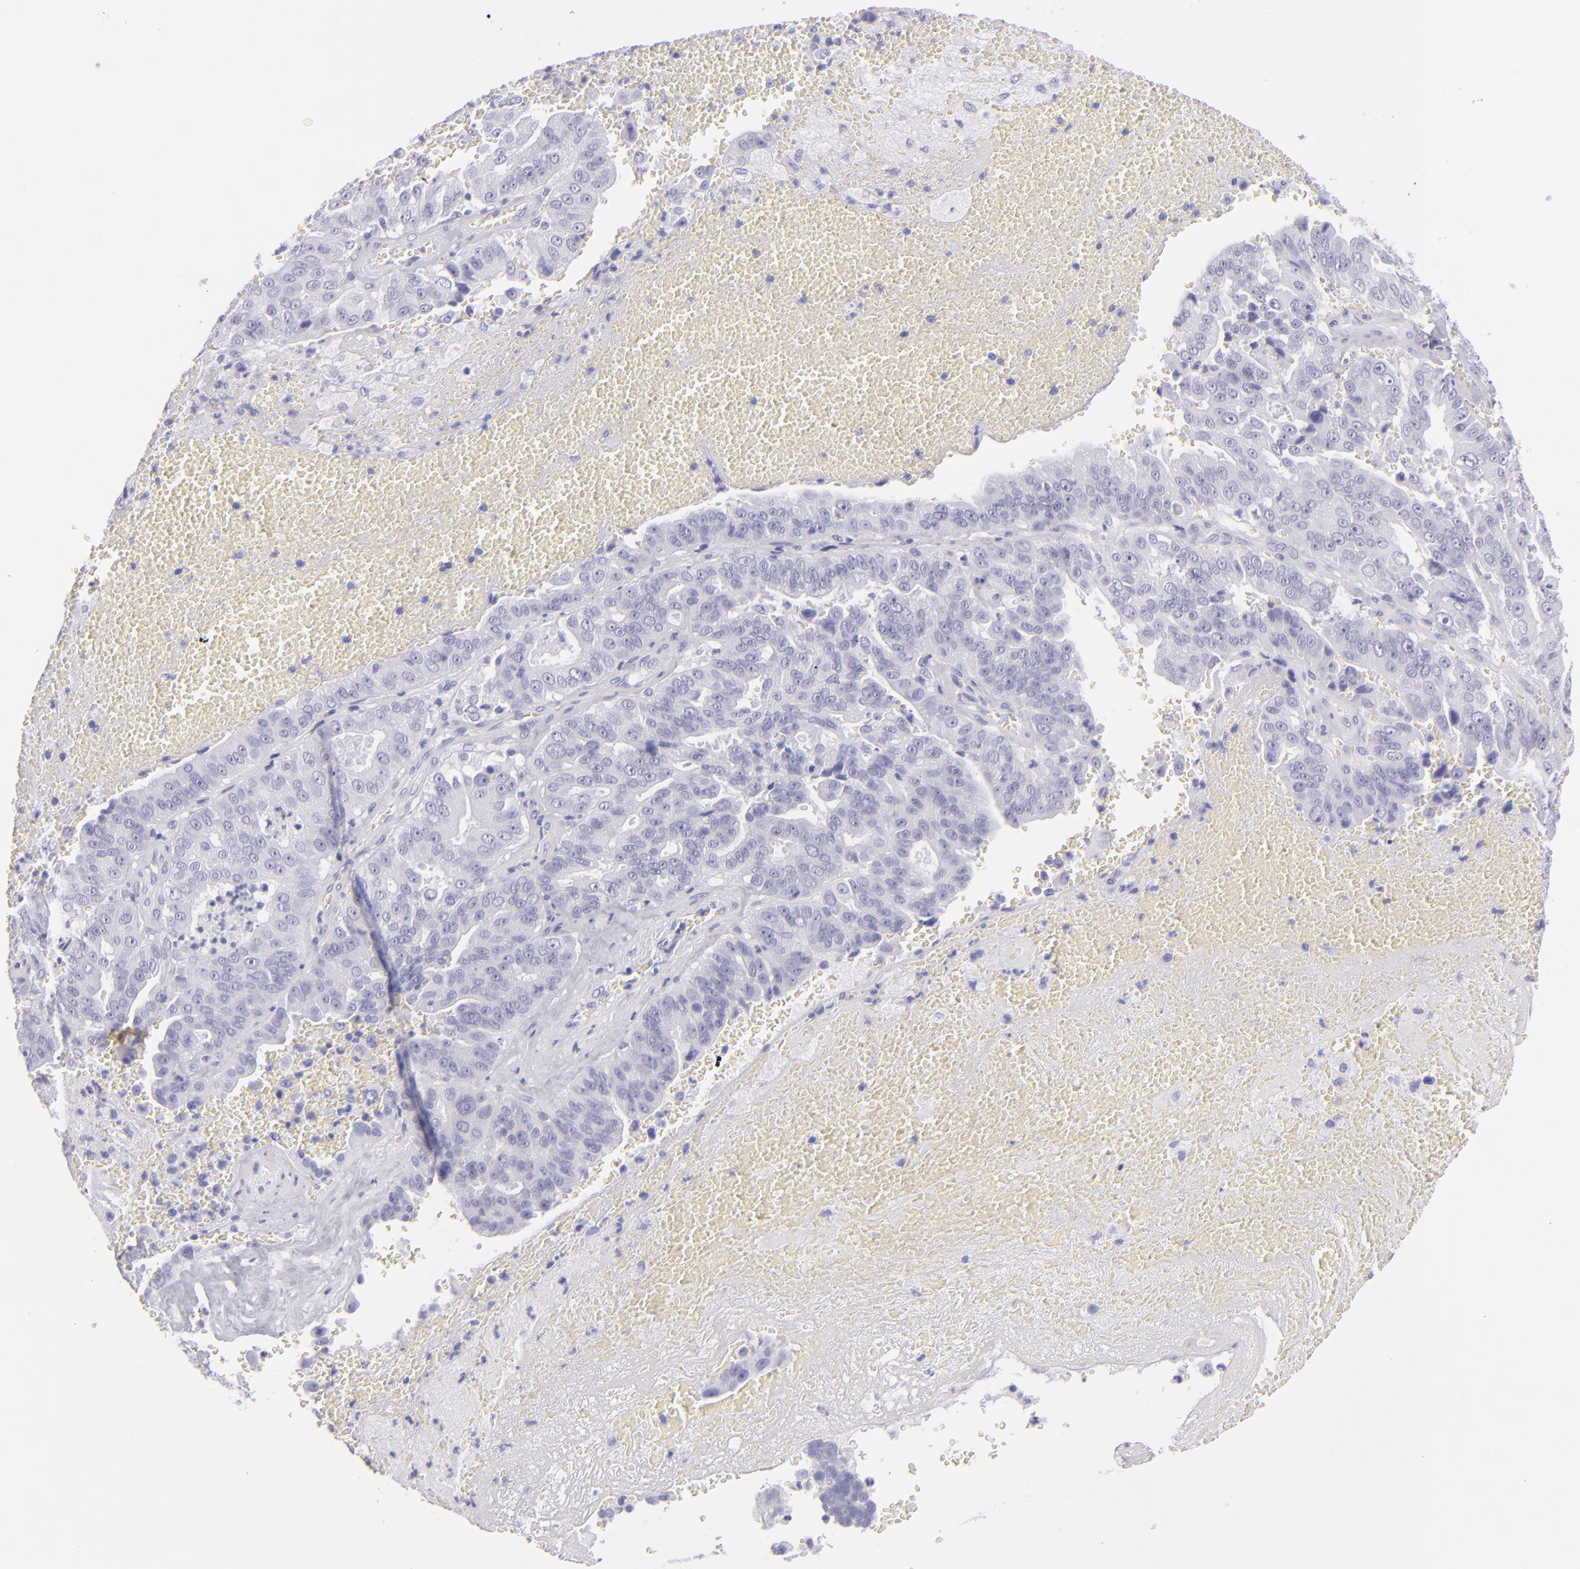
{"staining": {"intensity": "negative", "quantity": "none", "location": "none"}, "tissue": "liver cancer", "cell_type": "Tumor cells", "image_type": "cancer", "snomed": [{"axis": "morphology", "description": "Cholangiocarcinoma"}, {"axis": "topography", "description": "Liver"}], "caption": "Liver cancer (cholangiocarcinoma) stained for a protein using IHC exhibits no expression tumor cells.", "gene": "PVALB", "patient": {"sex": "female", "age": 79}}